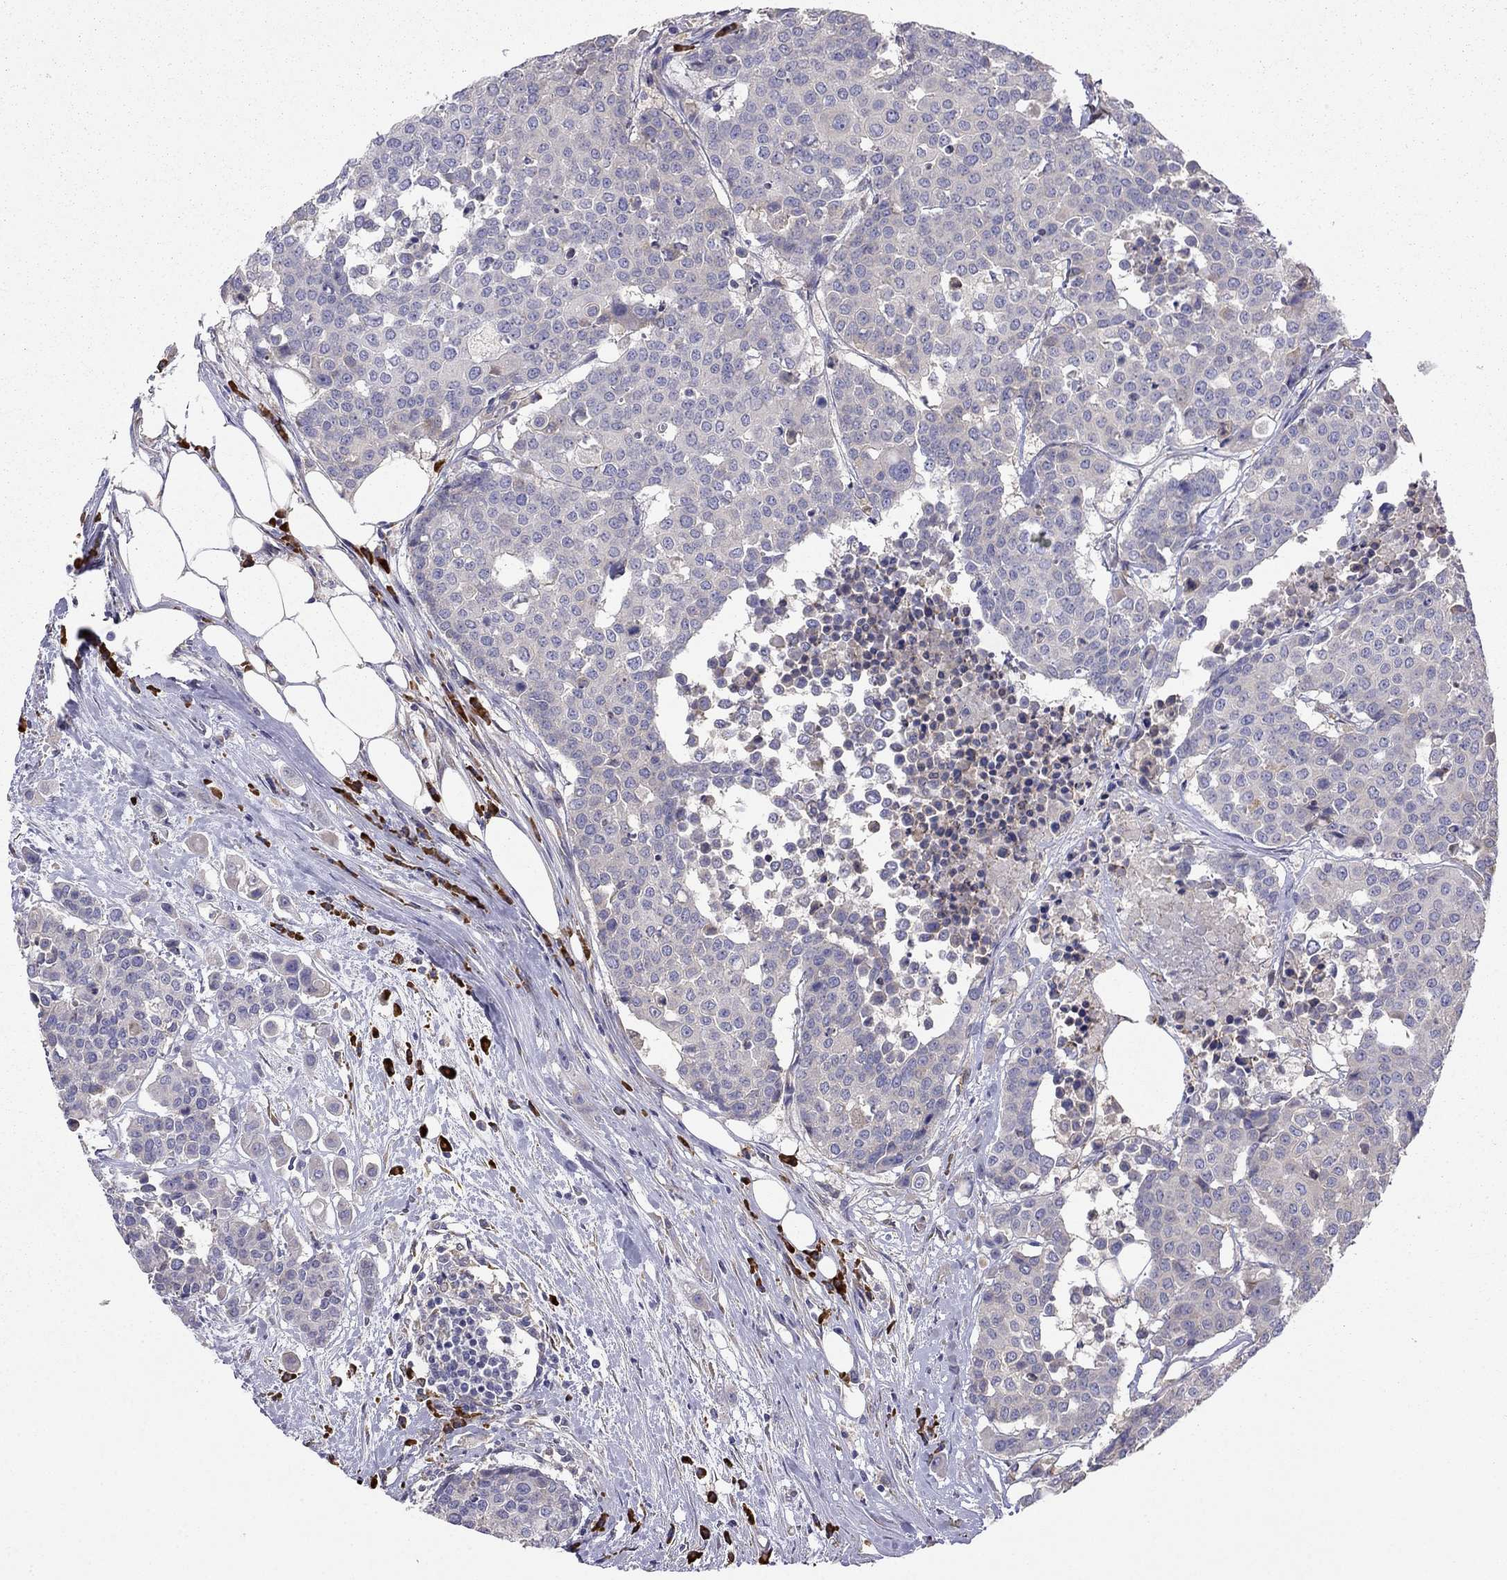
{"staining": {"intensity": "negative", "quantity": "none", "location": "none"}, "tissue": "carcinoid", "cell_type": "Tumor cells", "image_type": "cancer", "snomed": [{"axis": "morphology", "description": "Carcinoid, malignant, NOS"}, {"axis": "topography", "description": "Colon"}], "caption": "This image is of carcinoid stained with IHC to label a protein in brown with the nuclei are counter-stained blue. There is no positivity in tumor cells.", "gene": "LONRF2", "patient": {"sex": "male", "age": 81}}